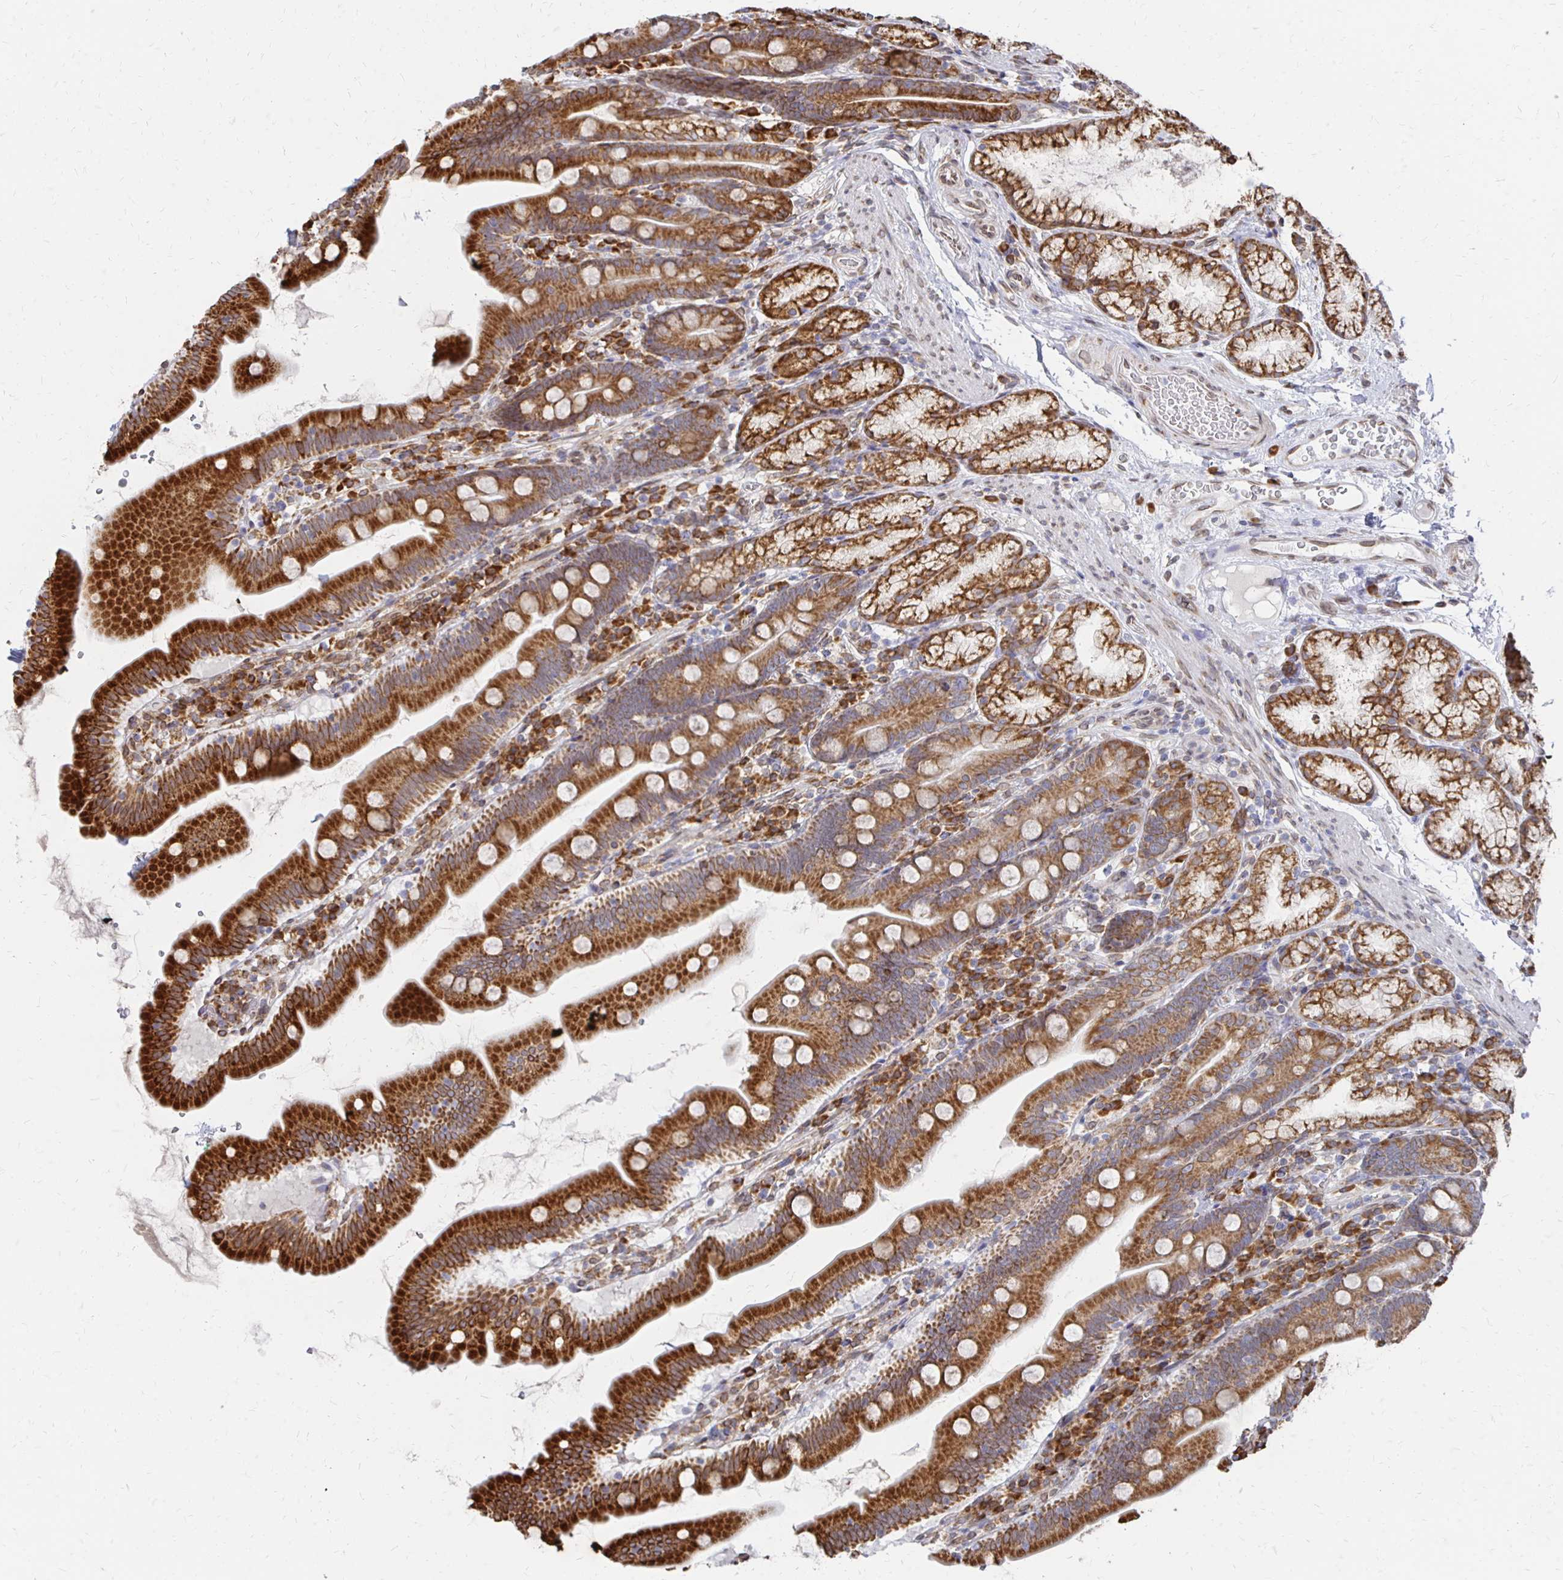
{"staining": {"intensity": "strong", "quantity": ">75%", "location": "cytoplasmic/membranous"}, "tissue": "duodenum", "cell_type": "Glandular cells", "image_type": "normal", "snomed": [{"axis": "morphology", "description": "Normal tissue, NOS"}, {"axis": "topography", "description": "Duodenum"}], "caption": "A brown stain shows strong cytoplasmic/membranous staining of a protein in glandular cells of normal duodenum.", "gene": "PELI3", "patient": {"sex": "female", "age": 67}}